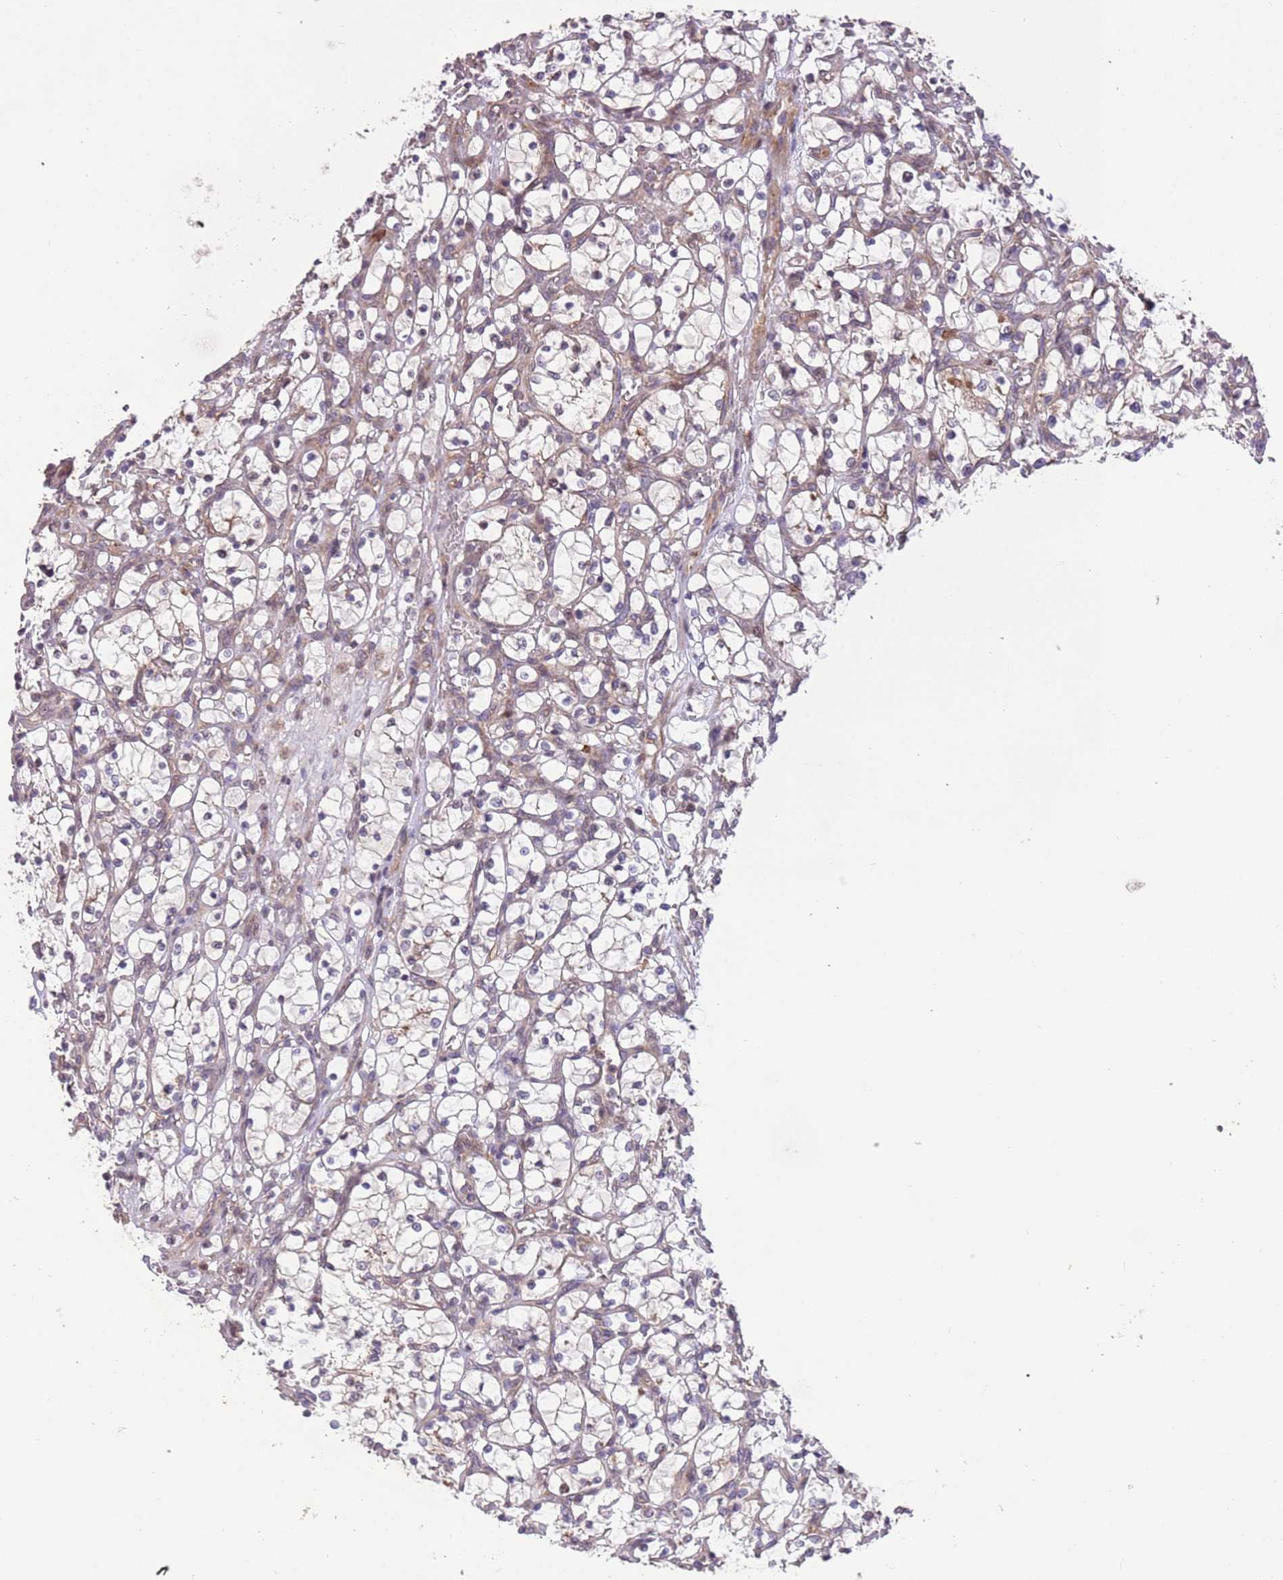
{"staining": {"intensity": "weak", "quantity": "<25%", "location": "cytoplasmic/membranous"}, "tissue": "renal cancer", "cell_type": "Tumor cells", "image_type": "cancer", "snomed": [{"axis": "morphology", "description": "Adenocarcinoma, NOS"}, {"axis": "topography", "description": "Kidney"}], "caption": "Tumor cells show no significant staining in renal cancer.", "gene": "SLC16A4", "patient": {"sex": "female", "age": 69}}